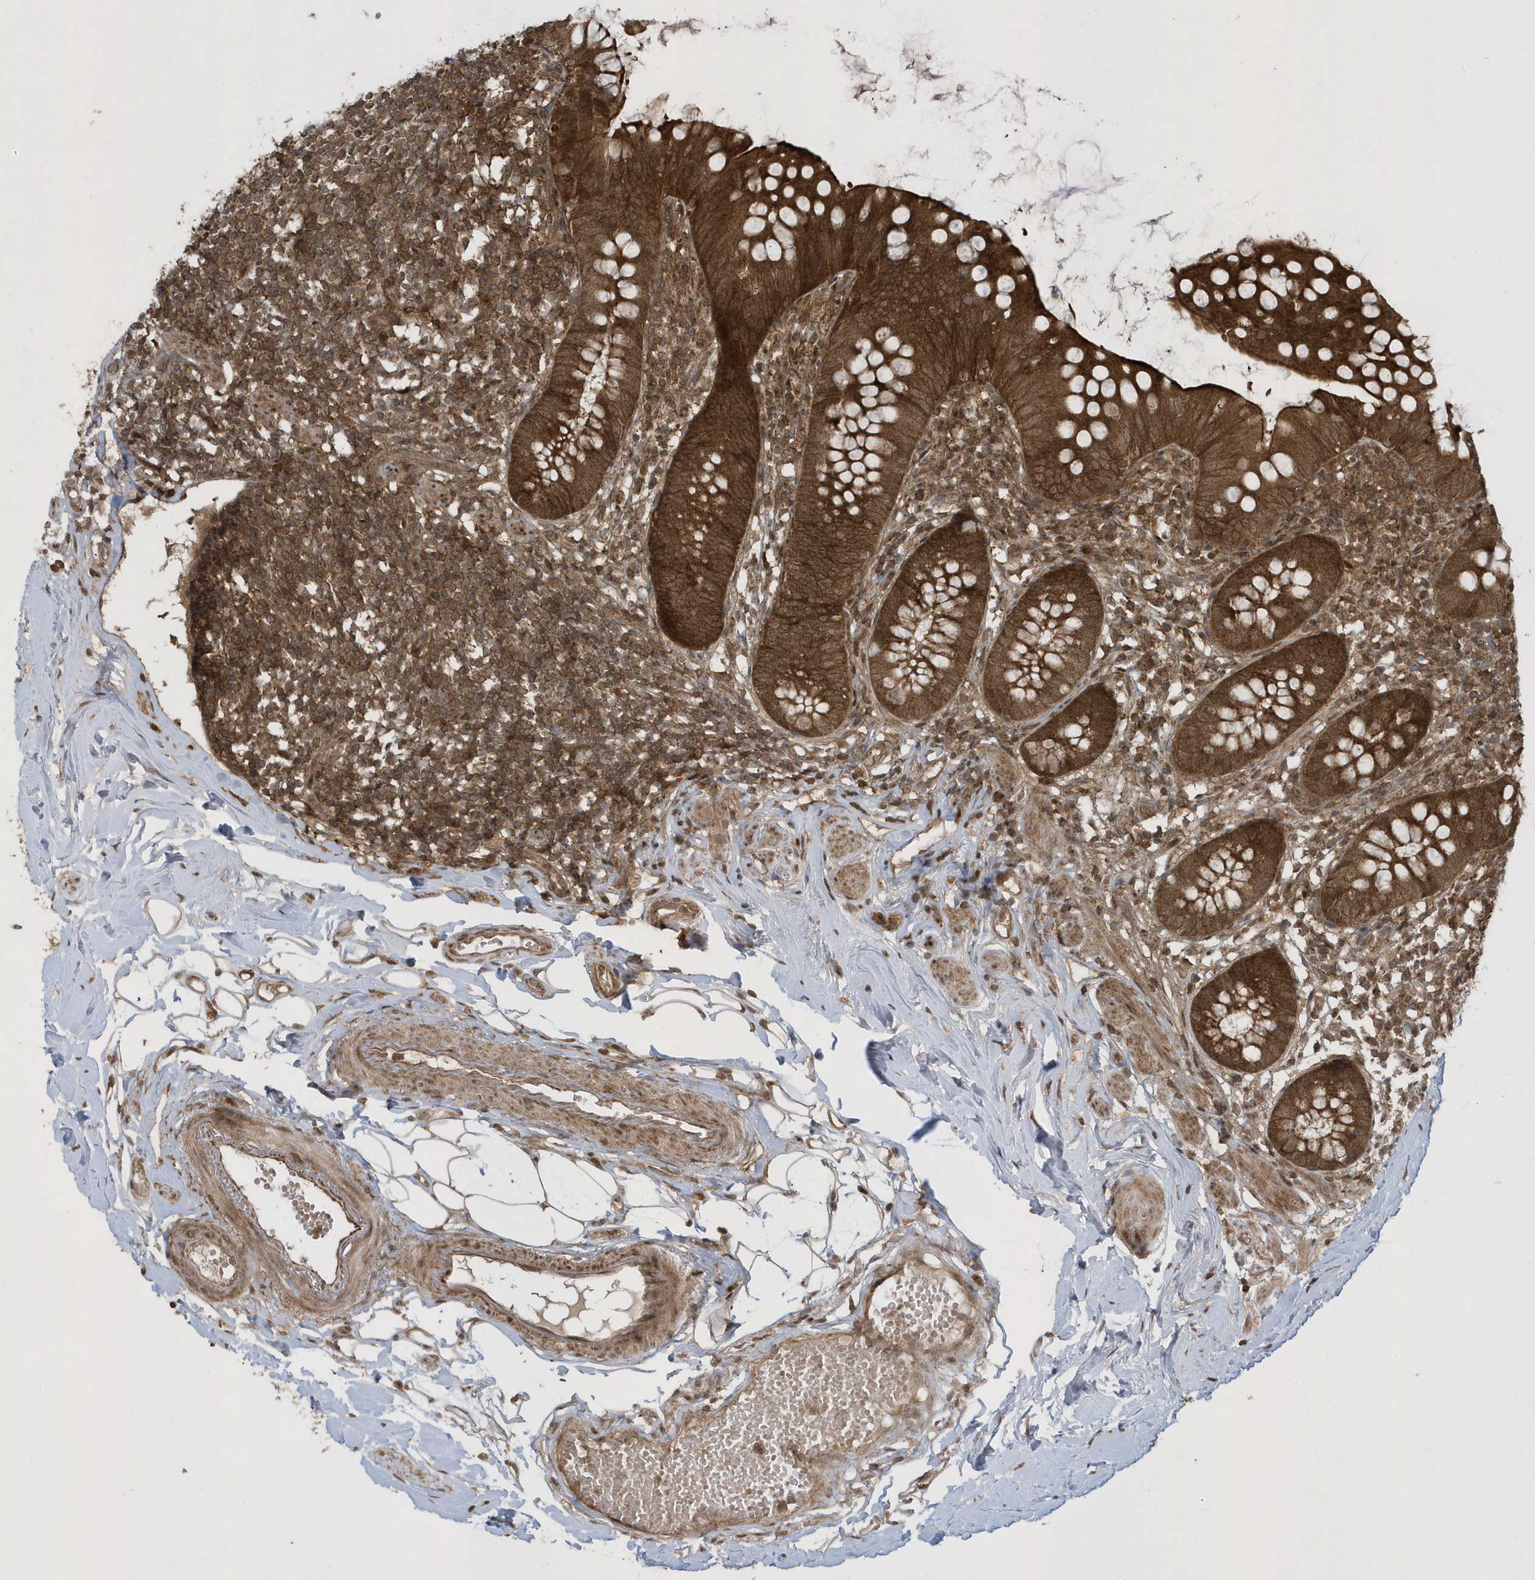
{"staining": {"intensity": "strong", "quantity": ">75%", "location": "cytoplasmic/membranous"}, "tissue": "appendix", "cell_type": "Glandular cells", "image_type": "normal", "snomed": [{"axis": "morphology", "description": "Normal tissue, NOS"}, {"axis": "topography", "description": "Appendix"}], "caption": "Immunohistochemistry of normal appendix reveals high levels of strong cytoplasmic/membranous positivity in about >75% of glandular cells. Ihc stains the protein in brown and the nuclei are stained blue.", "gene": "STAMBP", "patient": {"sex": "female", "age": 62}}